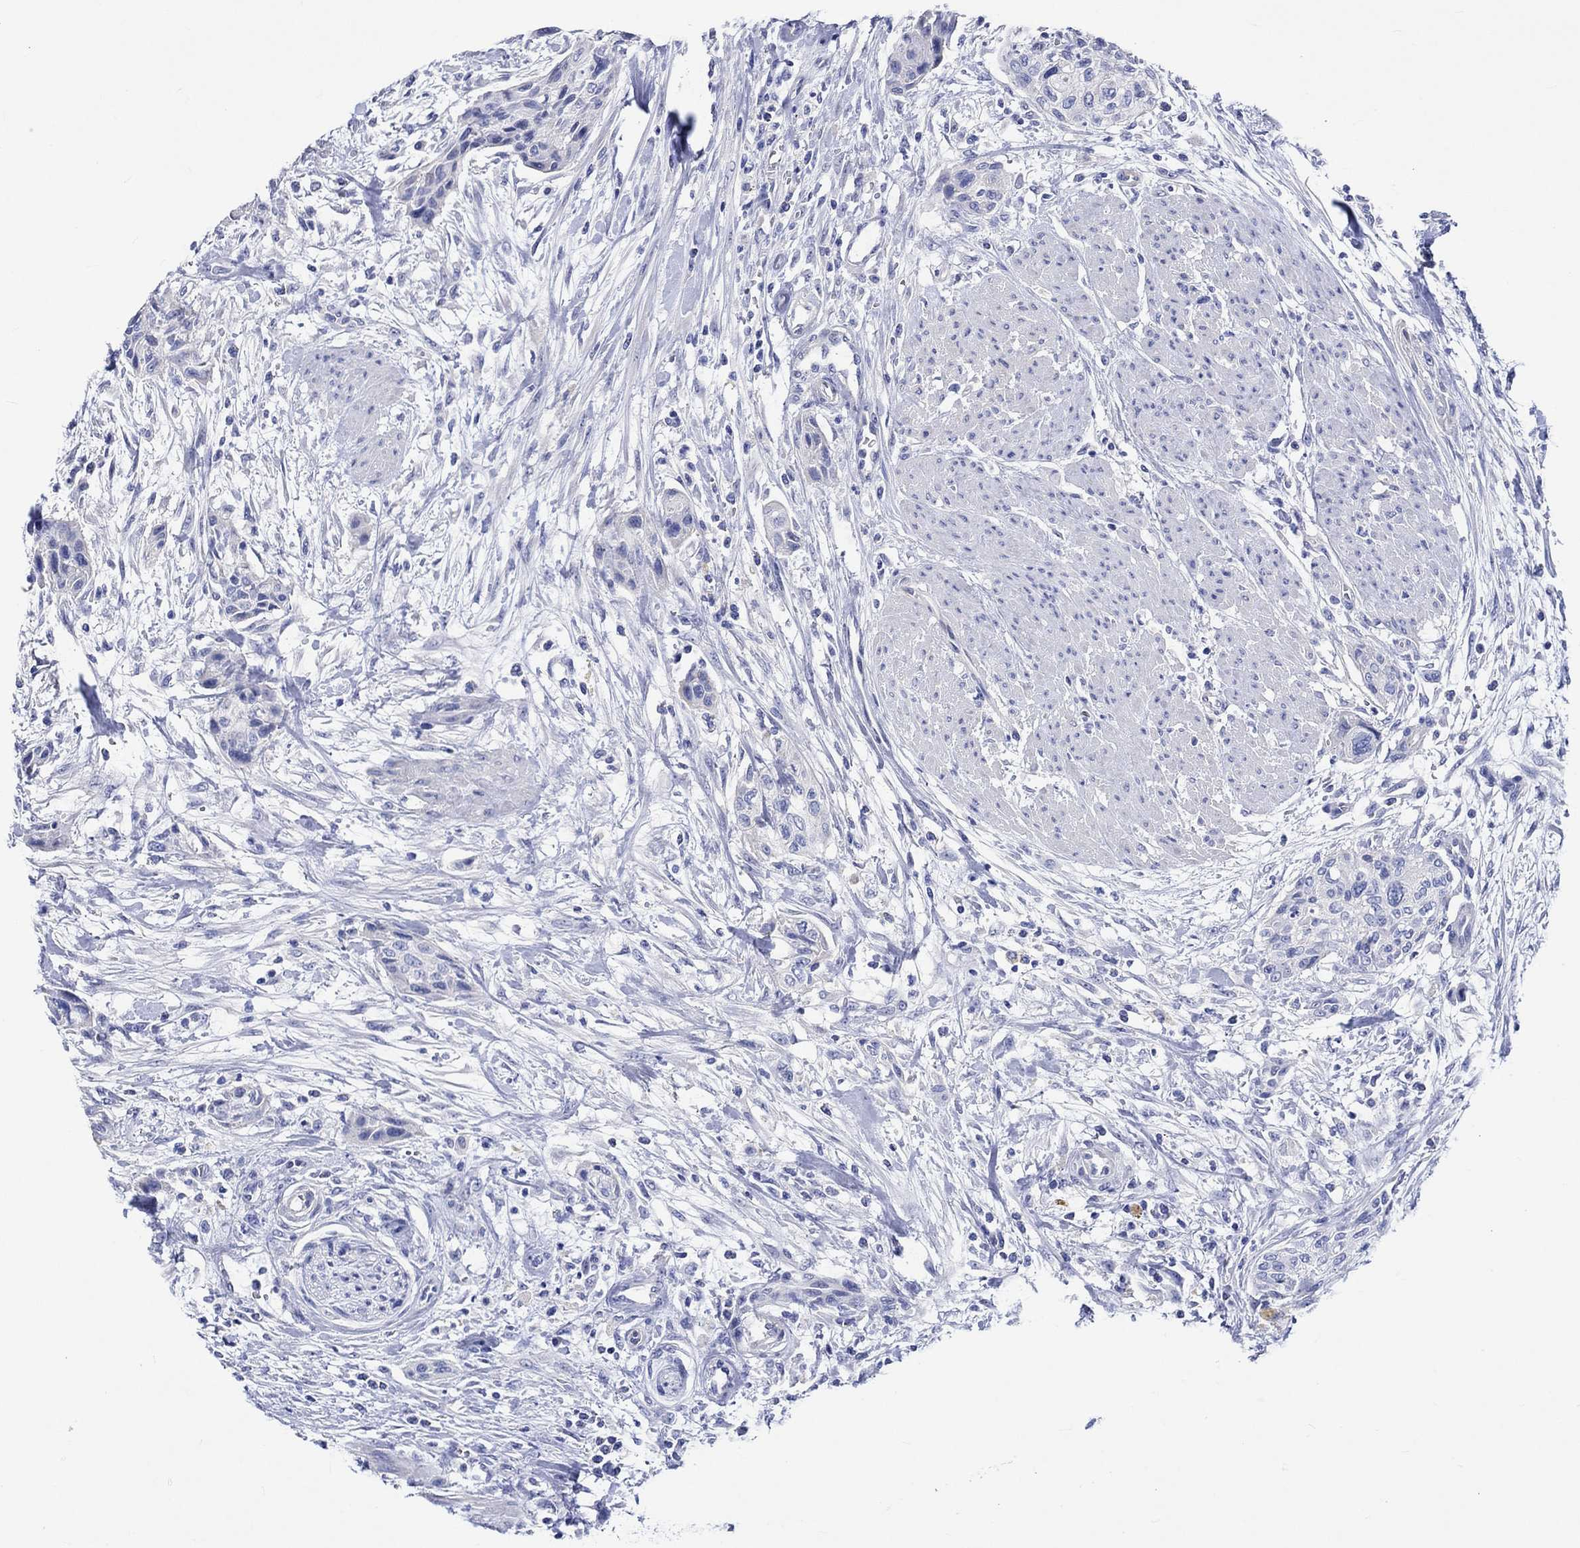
{"staining": {"intensity": "negative", "quantity": "none", "location": "none"}, "tissue": "urothelial cancer", "cell_type": "Tumor cells", "image_type": "cancer", "snomed": [{"axis": "morphology", "description": "Urothelial carcinoma, High grade"}, {"axis": "topography", "description": "Urinary bladder"}], "caption": "Urothelial cancer was stained to show a protein in brown. There is no significant positivity in tumor cells. Nuclei are stained in blue.", "gene": "HARBI1", "patient": {"sex": "male", "age": 35}}